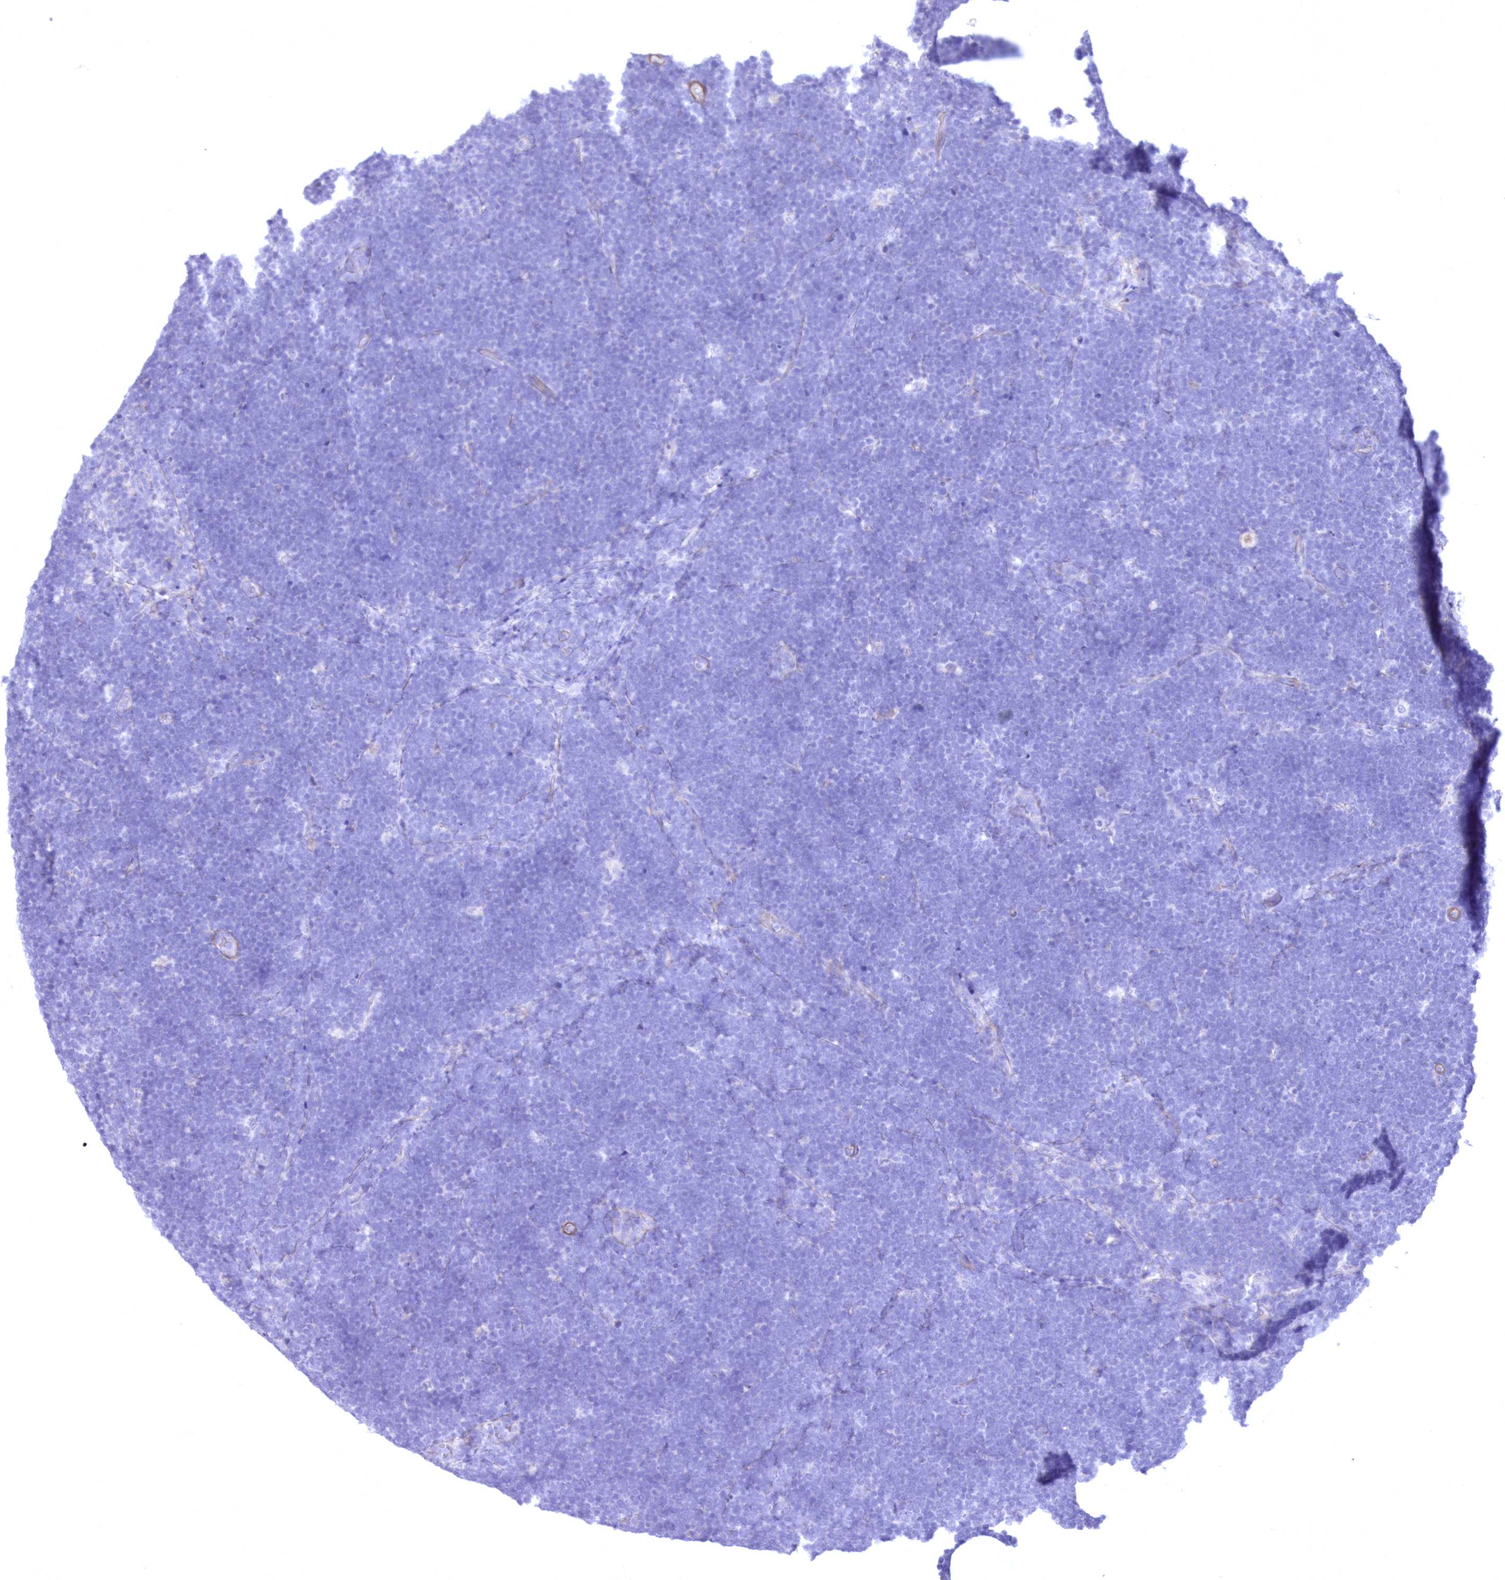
{"staining": {"intensity": "negative", "quantity": "none", "location": "none"}, "tissue": "lymphoma", "cell_type": "Tumor cells", "image_type": "cancer", "snomed": [{"axis": "morphology", "description": "Malignant lymphoma, non-Hodgkin's type, High grade"}, {"axis": "topography", "description": "Lymph node"}], "caption": "High power microscopy histopathology image of an immunohistochemistry micrograph of high-grade malignant lymphoma, non-Hodgkin's type, revealing no significant positivity in tumor cells. (DAB (3,3'-diaminobenzidine) IHC with hematoxylin counter stain).", "gene": "WDR74", "patient": {"sex": "male", "age": 13}}